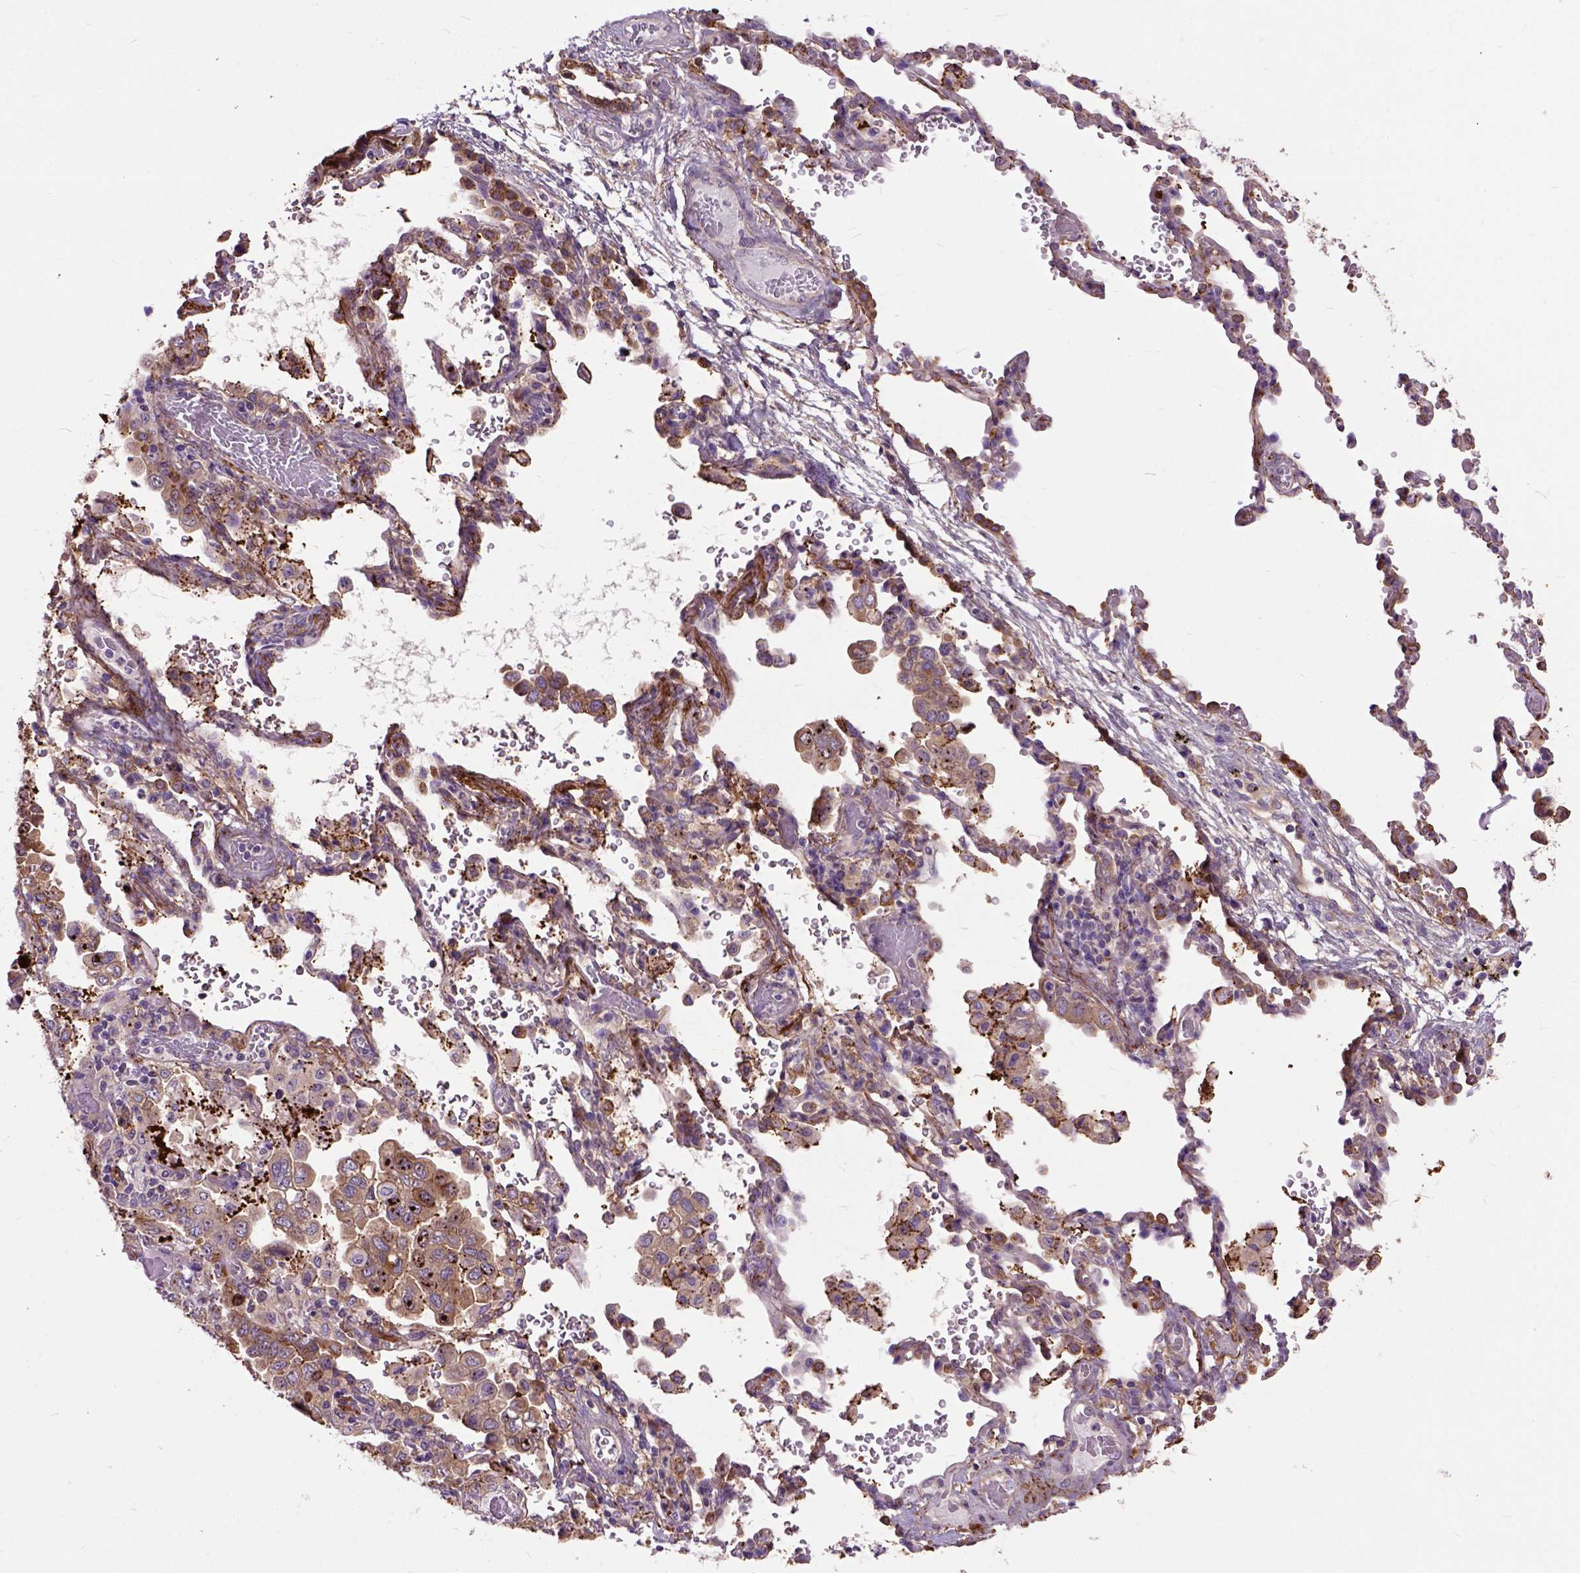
{"staining": {"intensity": "negative", "quantity": "none", "location": "none"}, "tissue": "lung cancer", "cell_type": "Tumor cells", "image_type": "cancer", "snomed": [{"axis": "morphology", "description": "Aneuploidy"}, {"axis": "morphology", "description": "Adenocarcinoma, NOS"}, {"axis": "morphology", "description": "Adenocarcinoma, metastatic, NOS"}, {"axis": "topography", "description": "Lymph node"}, {"axis": "topography", "description": "Lung"}], "caption": "This is a photomicrograph of immunohistochemistry (IHC) staining of lung adenocarcinoma, which shows no expression in tumor cells.", "gene": "MAPT", "patient": {"sex": "female", "age": 48}}